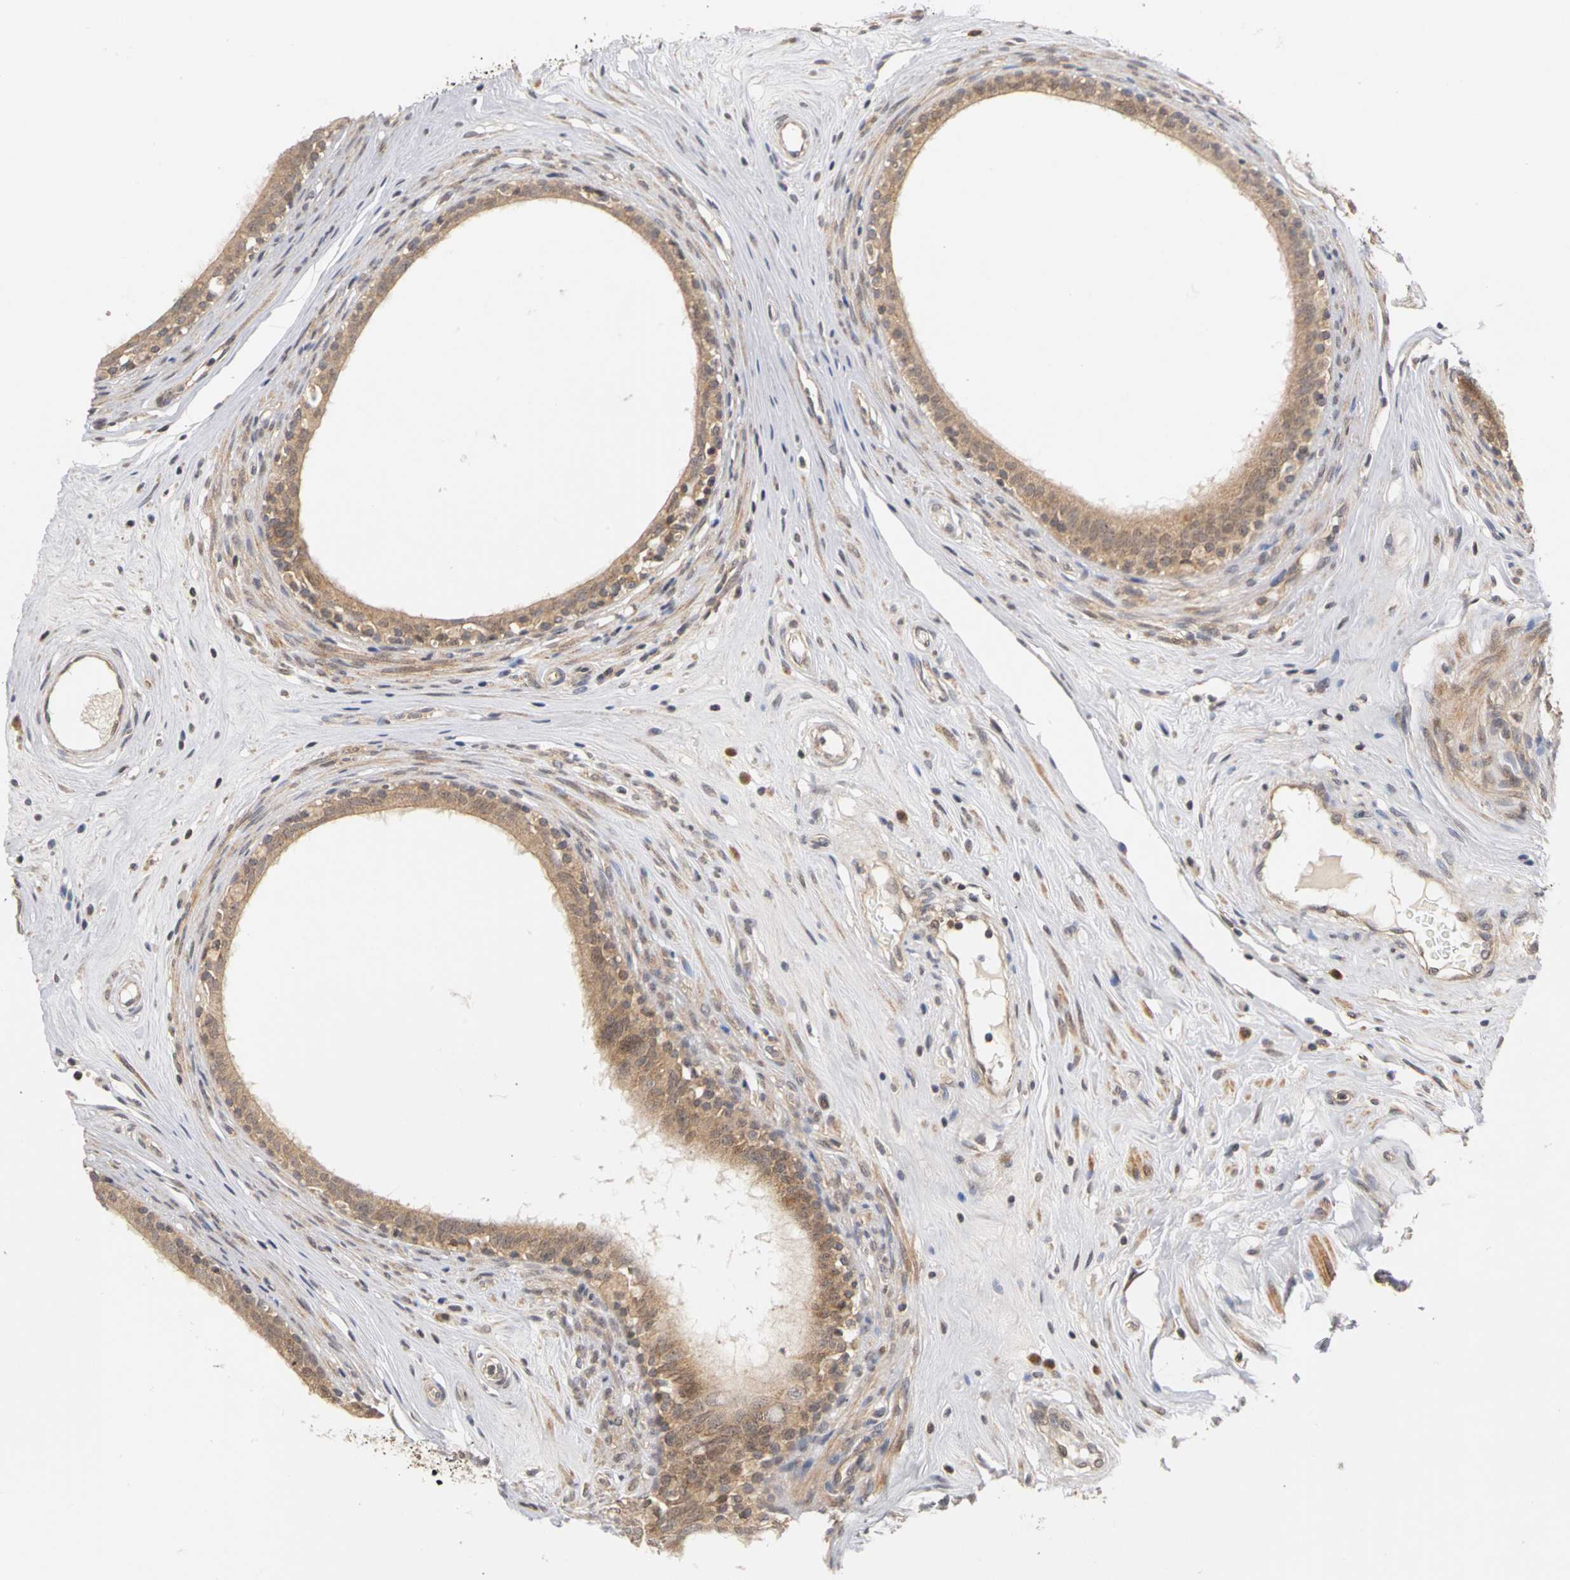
{"staining": {"intensity": "moderate", "quantity": ">75%", "location": "cytoplasmic/membranous,nuclear"}, "tissue": "epididymis", "cell_type": "Glandular cells", "image_type": "normal", "snomed": [{"axis": "morphology", "description": "Normal tissue, NOS"}, {"axis": "morphology", "description": "Inflammation, NOS"}, {"axis": "topography", "description": "Epididymis"}], "caption": "About >75% of glandular cells in unremarkable epididymis show moderate cytoplasmic/membranous,nuclear protein expression as visualized by brown immunohistochemical staining.", "gene": "UBE2M", "patient": {"sex": "male", "age": 84}}